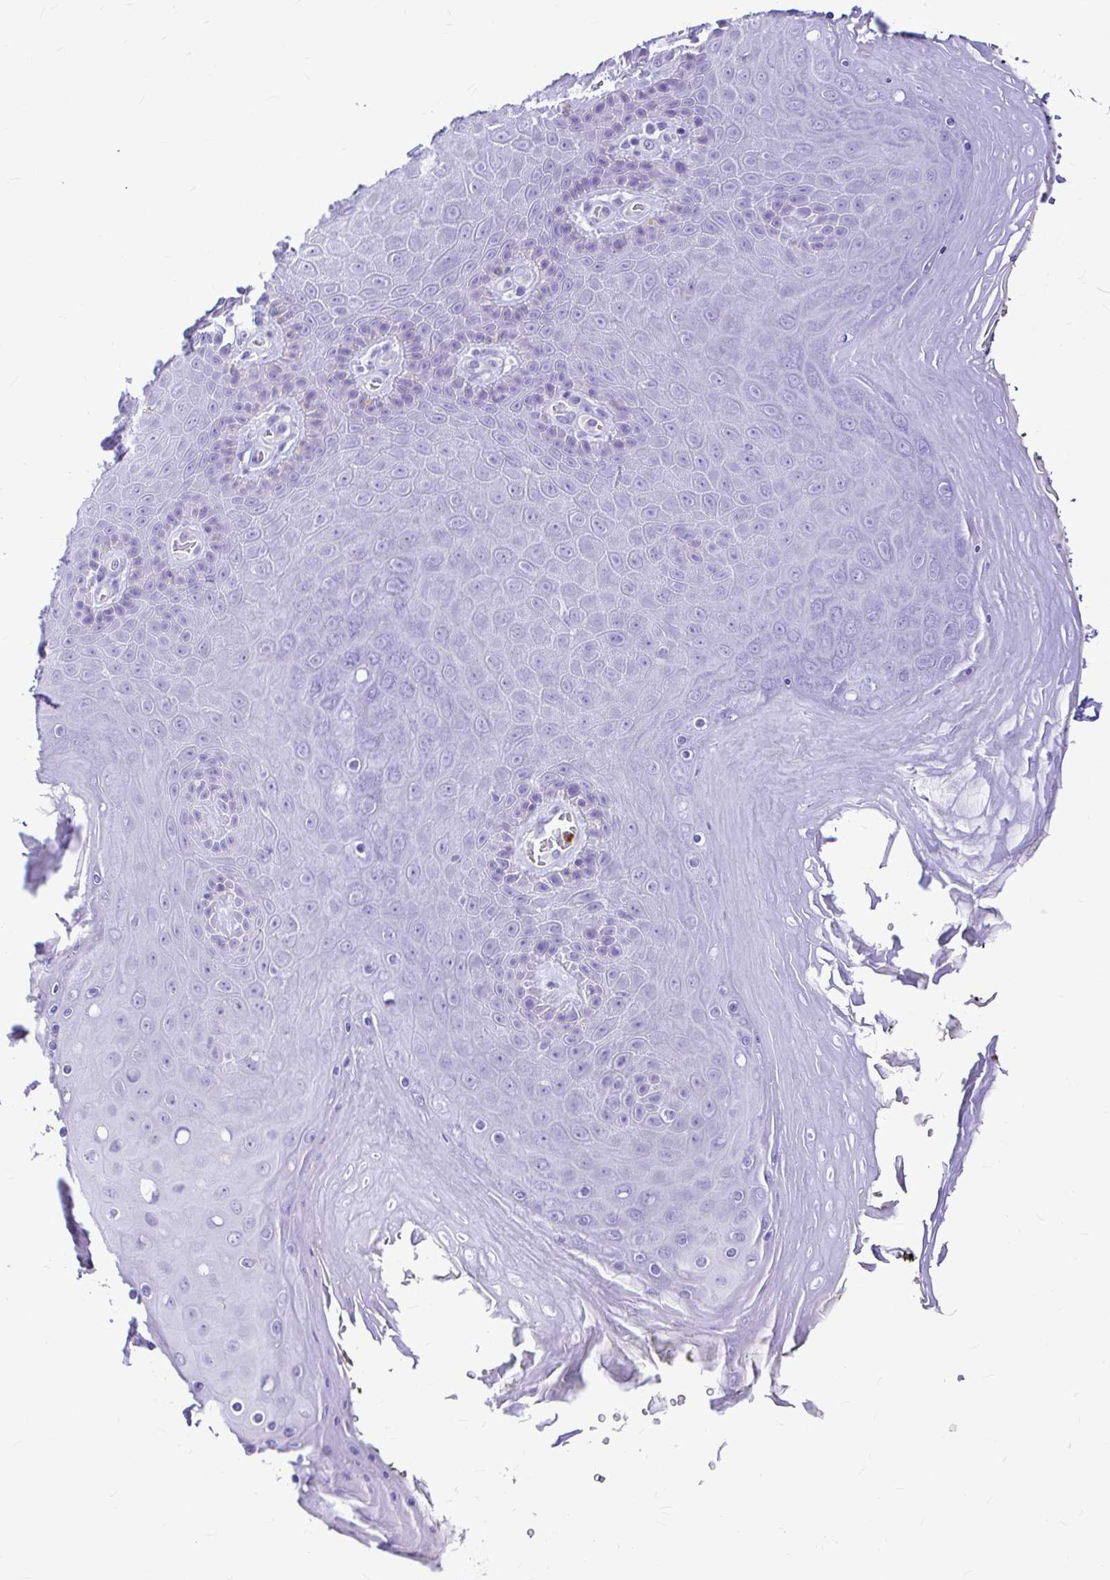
{"staining": {"intensity": "negative", "quantity": "none", "location": "none"}, "tissue": "skin", "cell_type": "Epidermal cells", "image_type": "normal", "snomed": [{"axis": "morphology", "description": "Normal tissue, NOS"}, {"axis": "topography", "description": "Anal"}, {"axis": "topography", "description": "Peripheral nerve tissue"}], "caption": "Epidermal cells show no significant protein positivity in unremarkable skin. (Brightfield microscopy of DAB (3,3'-diaminobenzidine) immunohistochemistry at high magnification).", "gene": "CLEC1B", "patient": {"sex": "male", "age": 53}}